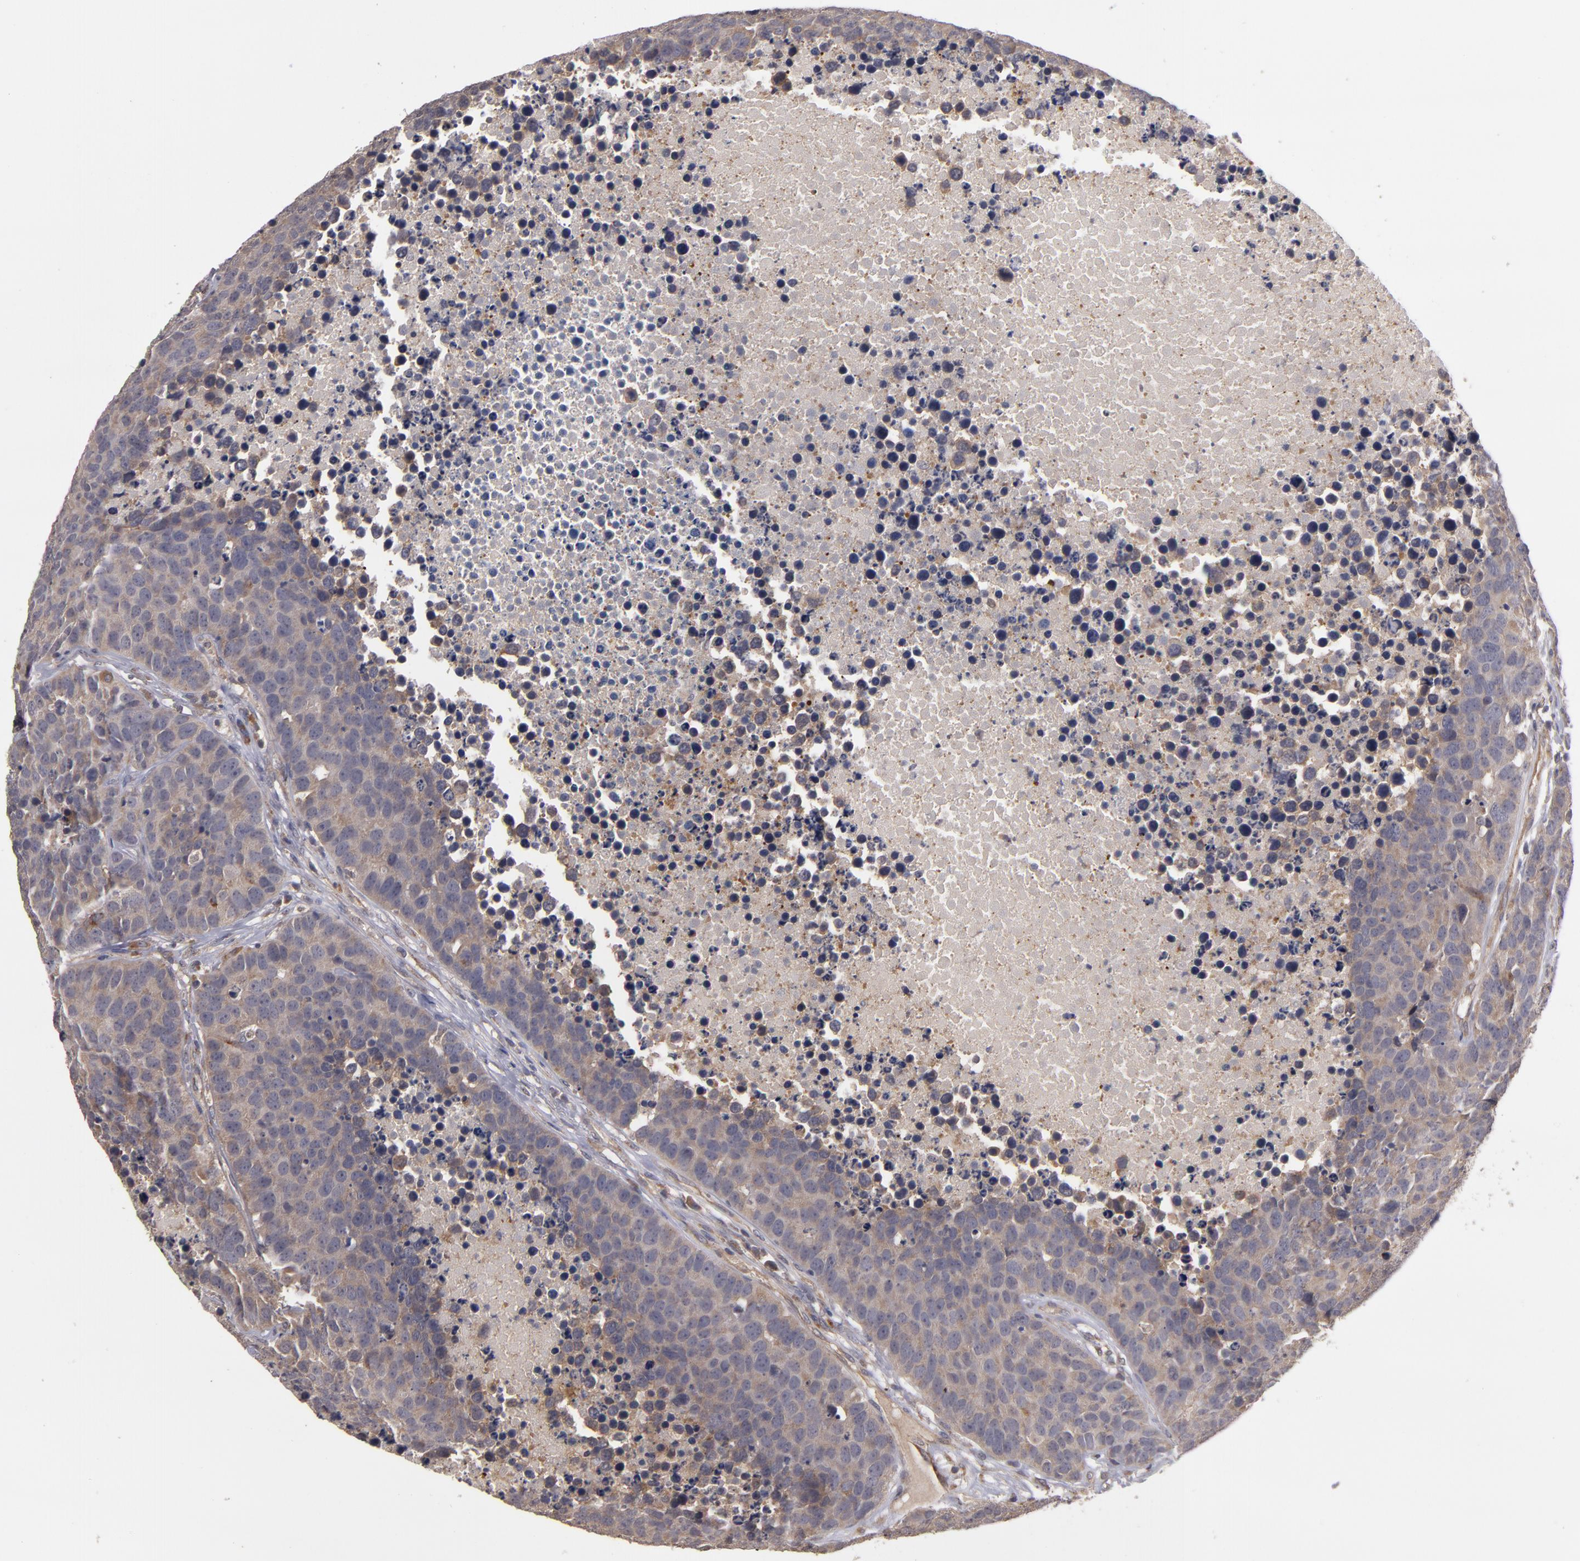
{"staining": {"intensity": "weak", "quantity": "25%-75%", "location": "cytoplasmic/membranous"}, "tissue": "carcinoid", "cell_type": "Tumor cells", "image_type": "cancer", "snomed": [{"axis": "morphology", "description": "Carcinoid, malignant, NOS"}, {"axis": "topography", "description": "Lung"}], "caption": "Approximately 25%-75% of tumor cells in human malignant carcinoid demonstrate weak cytoplasmic/membranous protein staining as visualized by brown immunohistochemical staining.", "gene": "CTSO", "patient": {"sex": "male", "age": 60}}